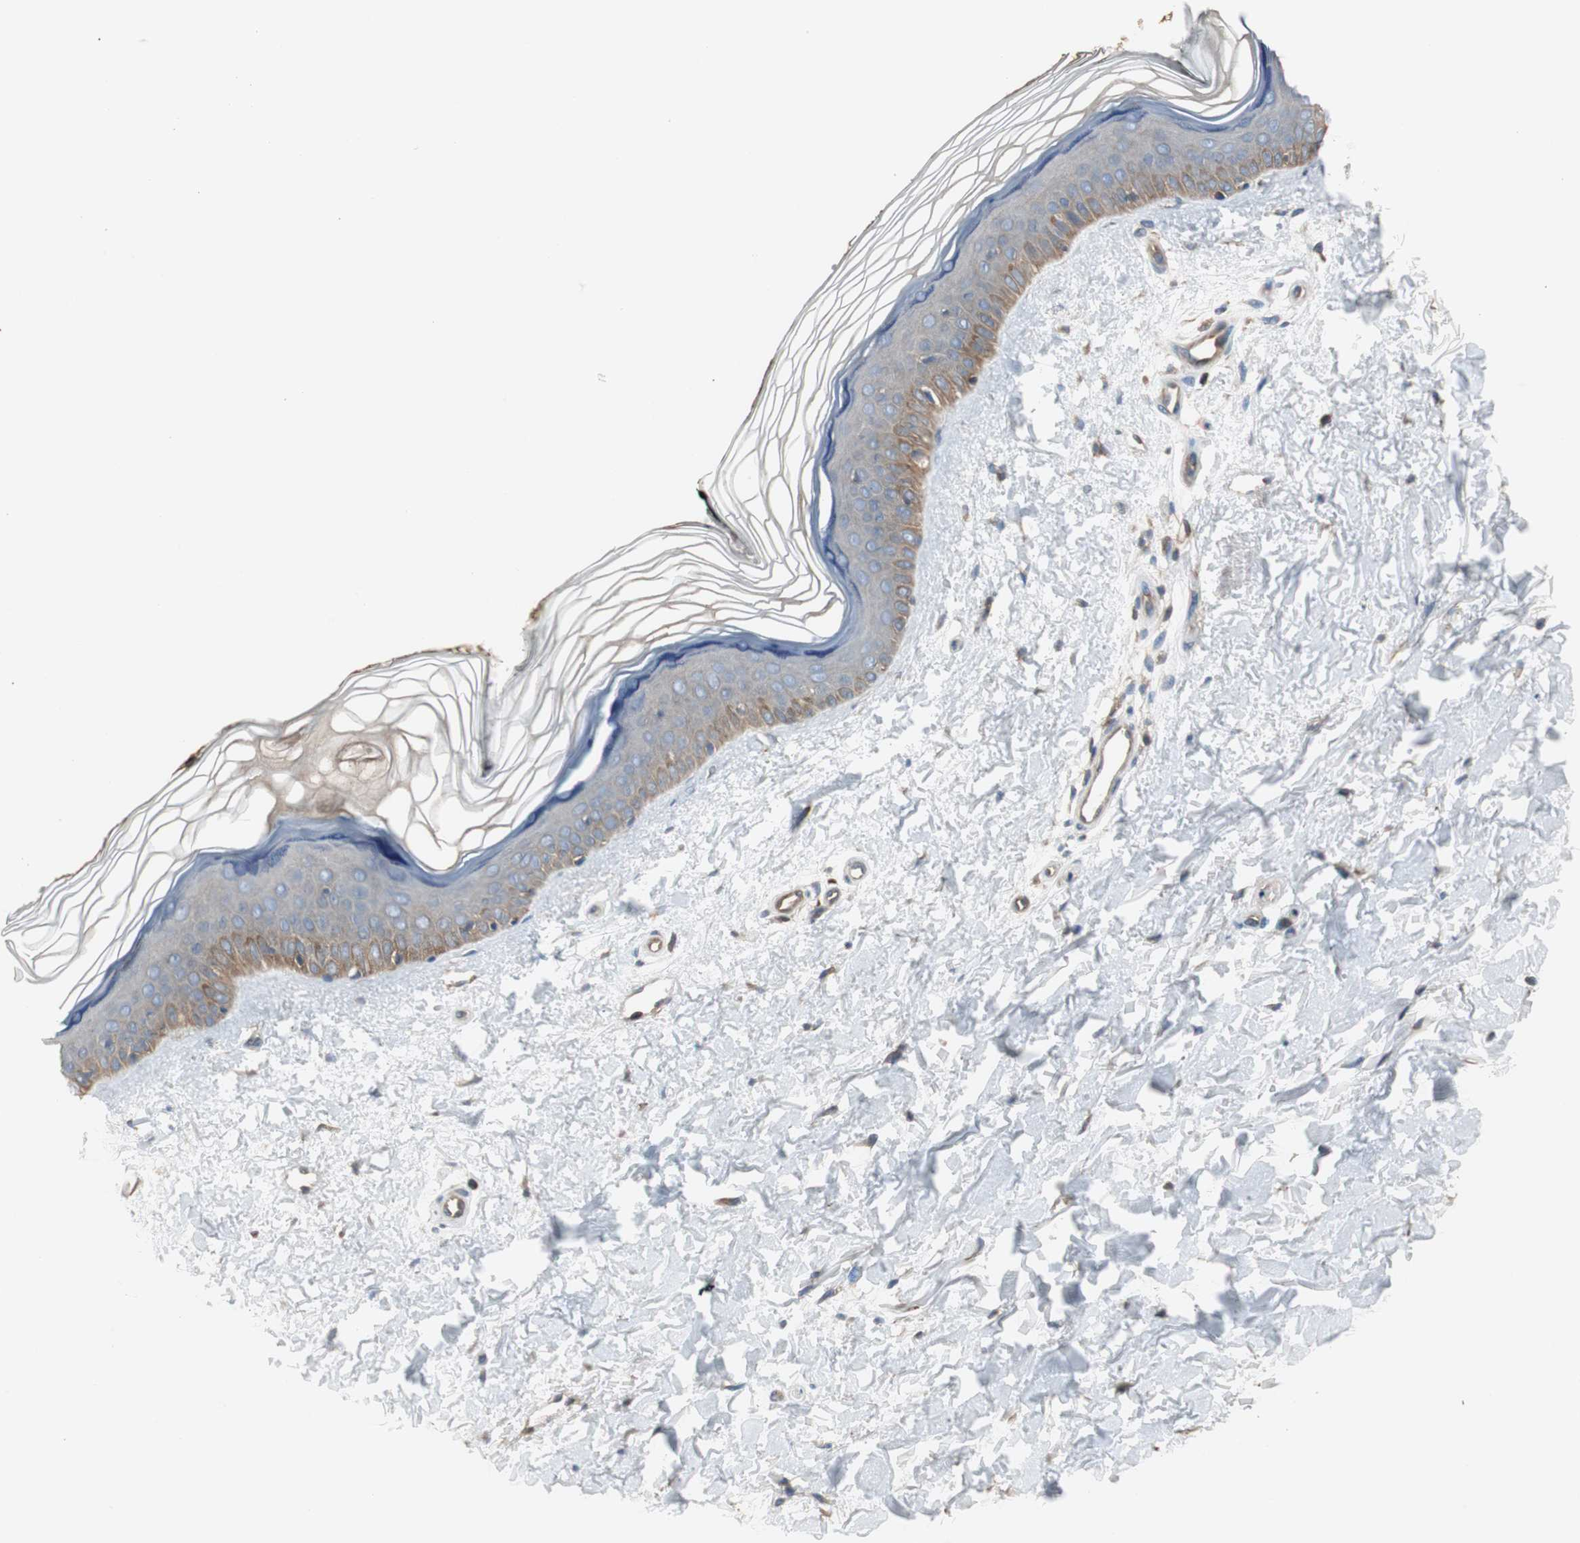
{"staining": {"intensity": "weak", "quantity": ">75%", "location": "cytoplasmic/membranous"}, "tissue": "skin", "cell_type": "Fibroblasts", "image_type": "normal", "snomed": [{"axis": "morphology", "description": "Normal tissue, NOS"}, {"axis": "topography", "description": "Skin"}], "caption": "Immunohistochemical staining of unremarkable human skin displays weak cytoplasmic/membranous protein positivity in approximately >75% of fibroblasts. (DAB (3,3'-diaminobenzidine) IHC with brightfield microscopy, high magnification).", "gene": "CAPNS1", "patient": {"sex": "female", "age": 19}}